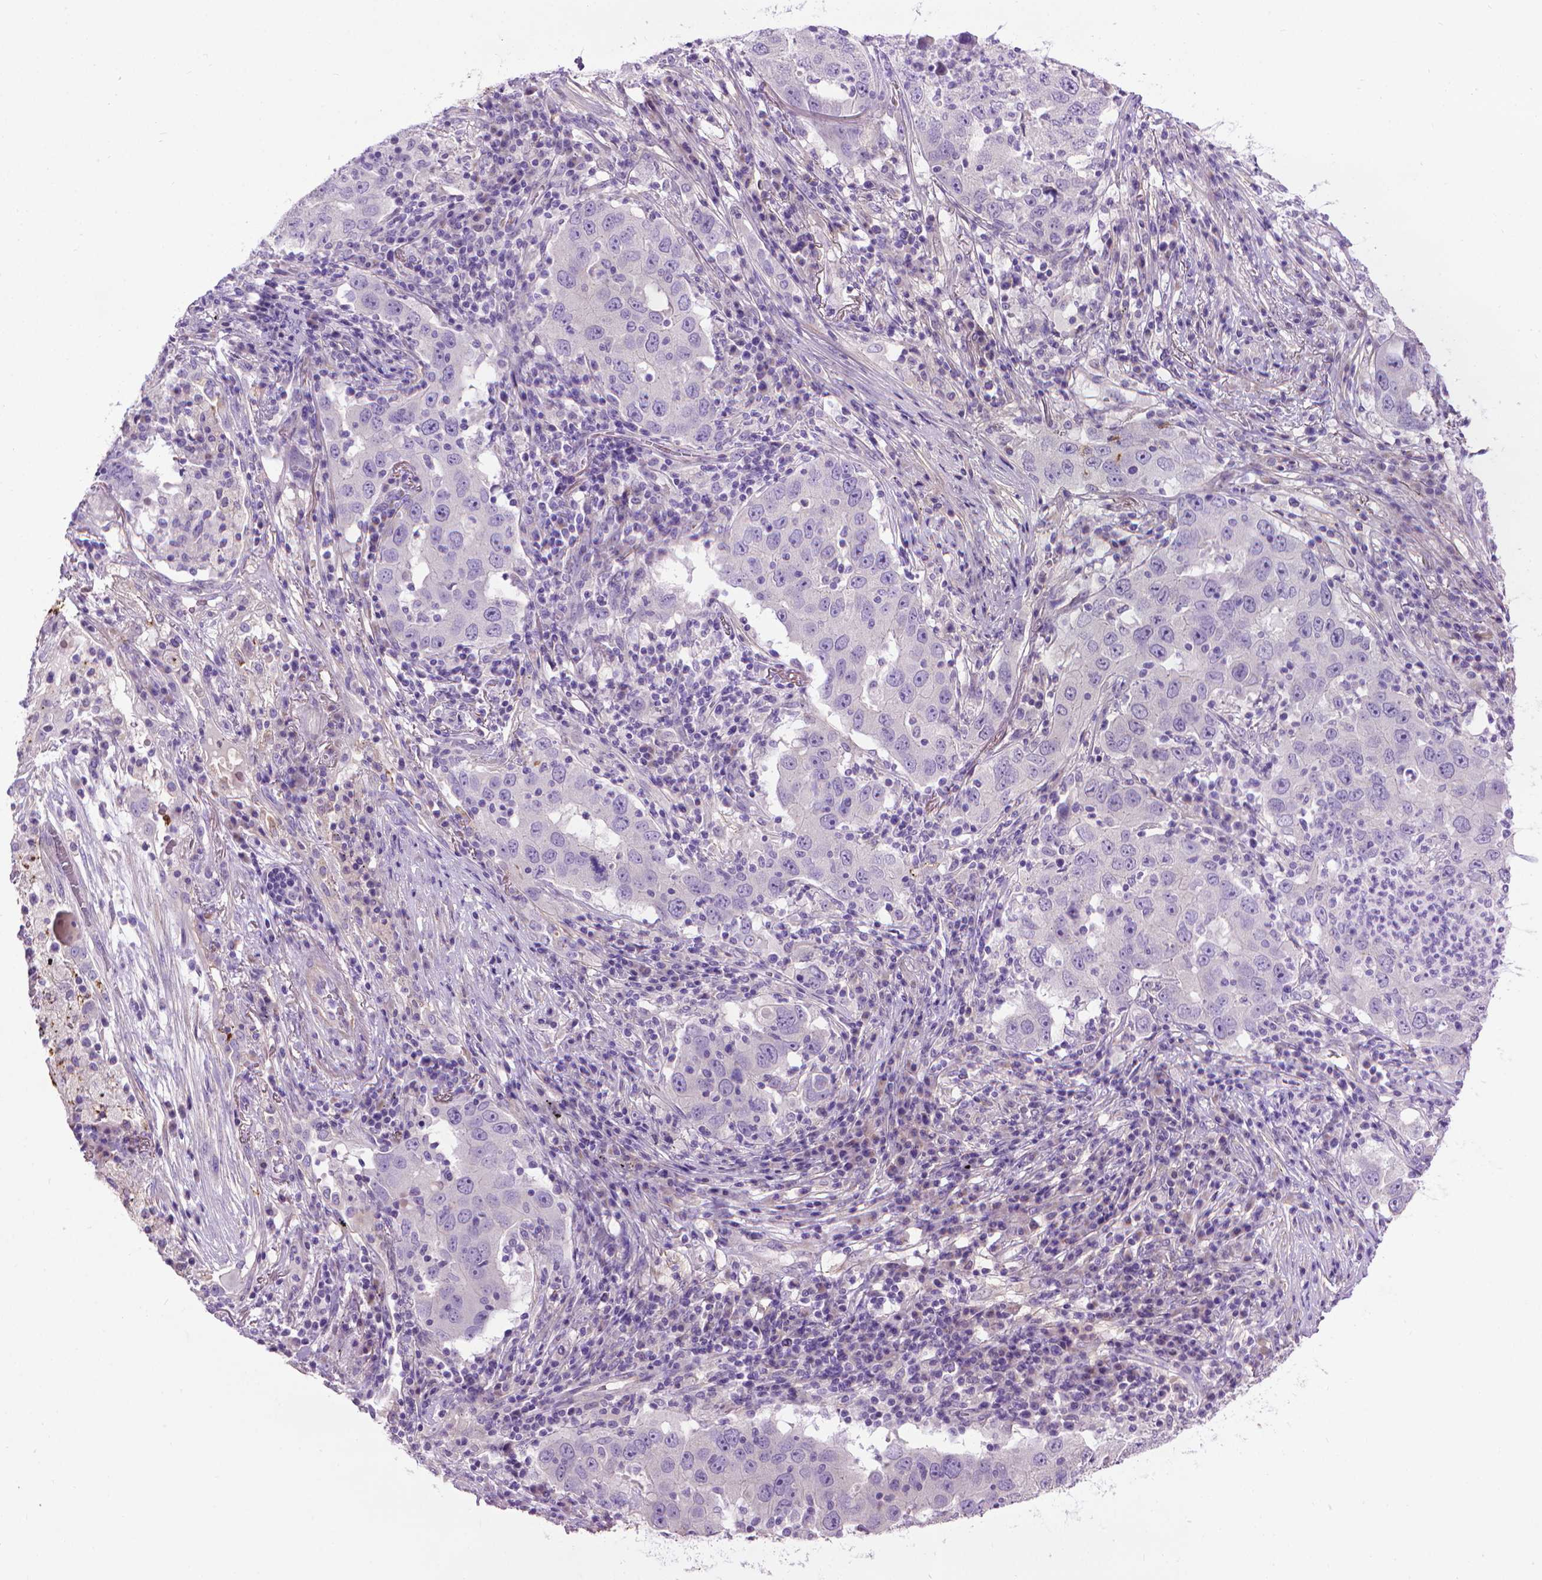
{"staining": {"intensity": "negative", "quantity": "none", "location": "none"}, "tissue": "lung cancer", "cell_type": "Tumor cells", "image_type": "cancer", "snomed": [{"axis": "morphology", "description": "Adenocarcinoma, NOS"}, {"axis": "topography", "description": "Lung"}], "caption": "Immunohistochemistry (IHC) photomicrograph of human lung cancer stained for a protein (brown), which reveals no positivity in tumor cells.", "gene": "AQP10", "patient": {"sex": "male", "age": 73}}